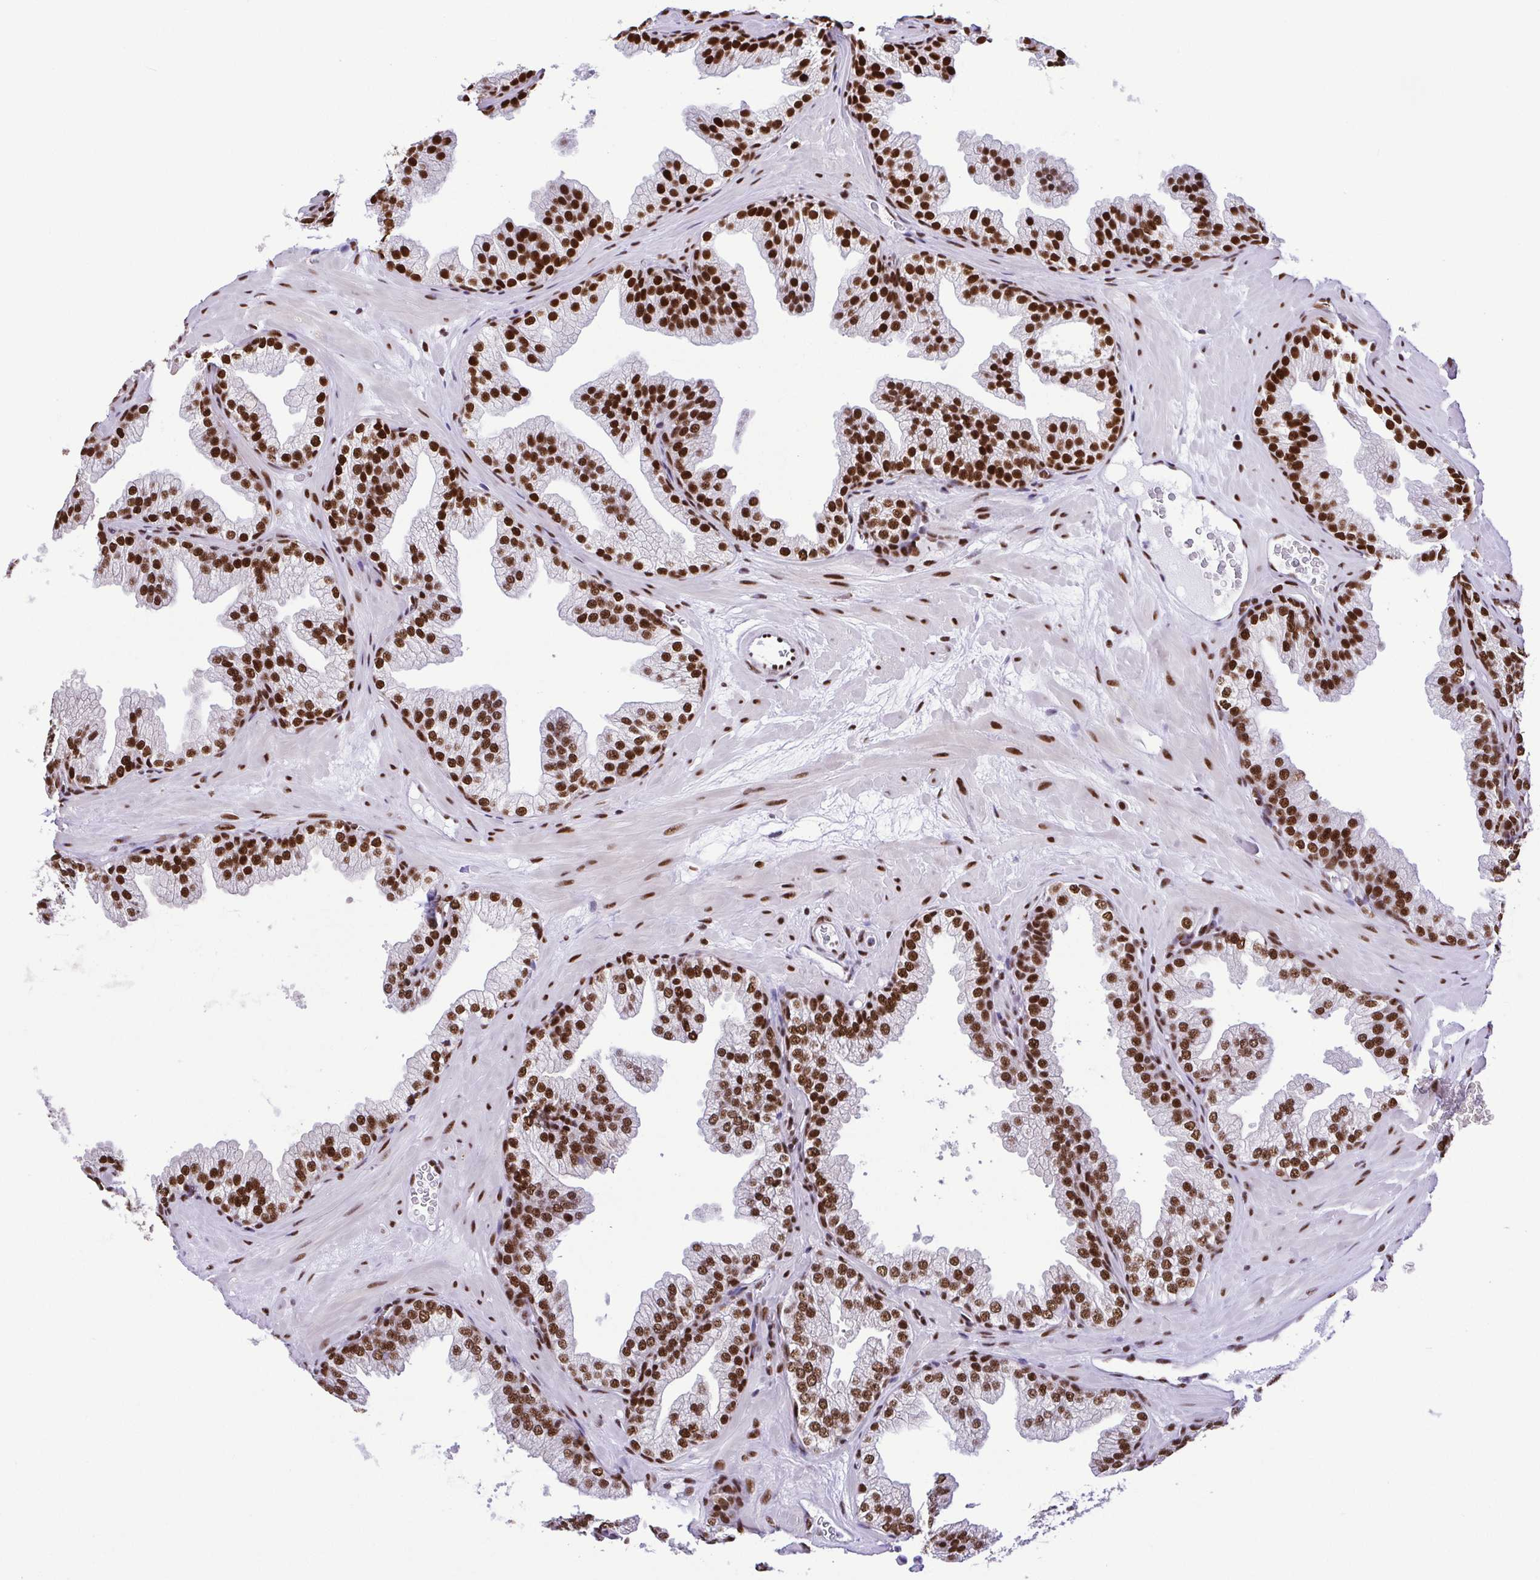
{"staining": {"intensity": "strong", "quantity": ">75%", "location": "nuclear"}, "tissue": "prostate", "cell_type": "Glandular cells", "image_type": "normal", "snomed": [{"axis": "morphology", "description": "Normal tissue, NOS"}, {"axis": "topography", "description": "Prostate"}], "caption": "Strong nuclear protein expression is identified in about >75% of glandular cells in prostate.", "gene": "TRIM28", "patient": {"sex": "male", "age": 37}}